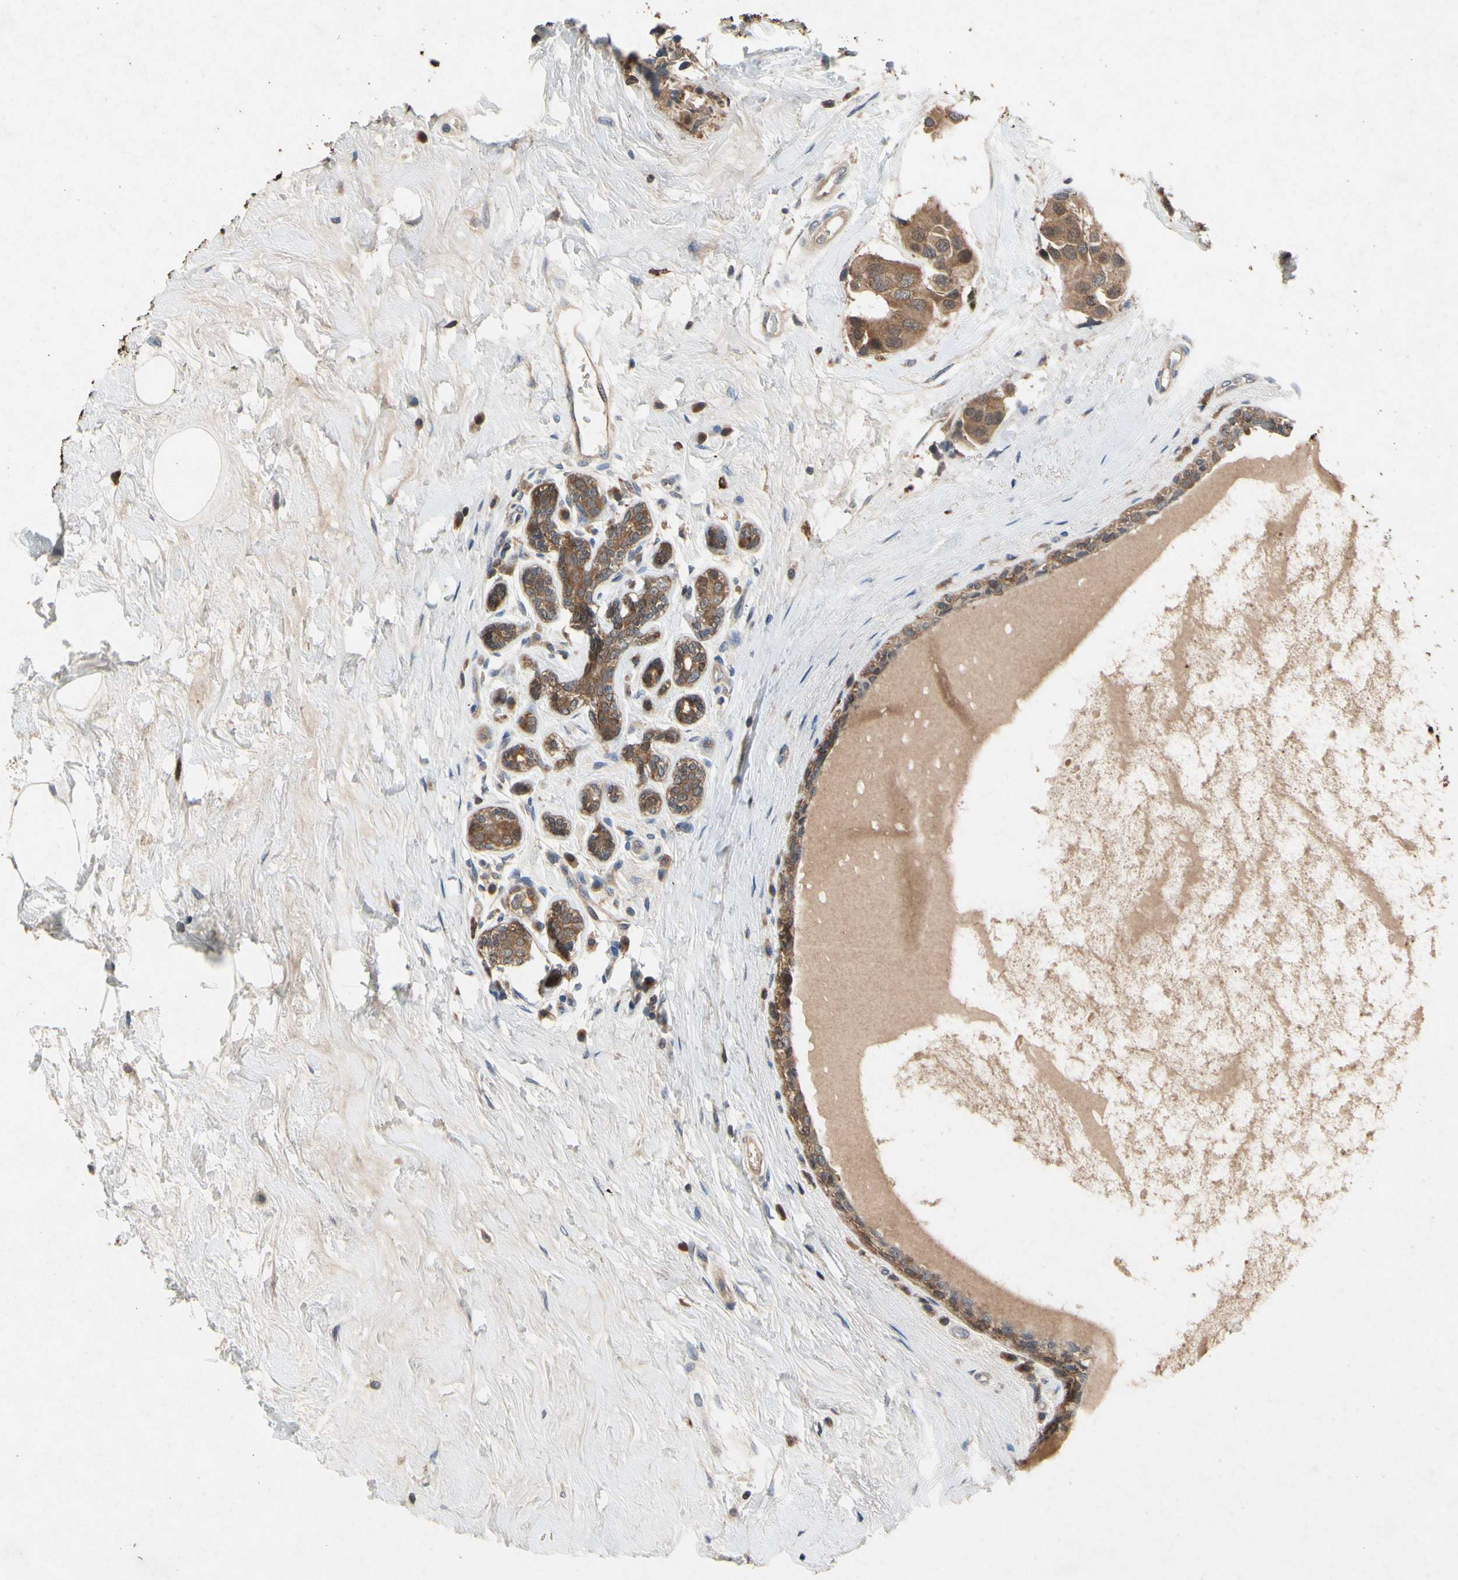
{"staining": {"intensity": "moderate", "quantity": ">75%", "location": "cytoplasmic/membranous"}, "tissue": "breast cancer", "cell_type": "Tumor cells", "image_type": "cancer", "snomed": [{"axis": "morphology", "description": "Normal tissue, NOS"}, {"axis": "morphology", "description": "Duct carcinoma"}, {"axis": "topography", "description": "Breast"}], "caption": "Tumor cells show medium levels of moderate cytoplasmic/membranous staining in about >75% of cells in breast invasive ductal carcinoma.", "gene": "RPS6KA1", "patient": {"sex": "female", "age": 39}}